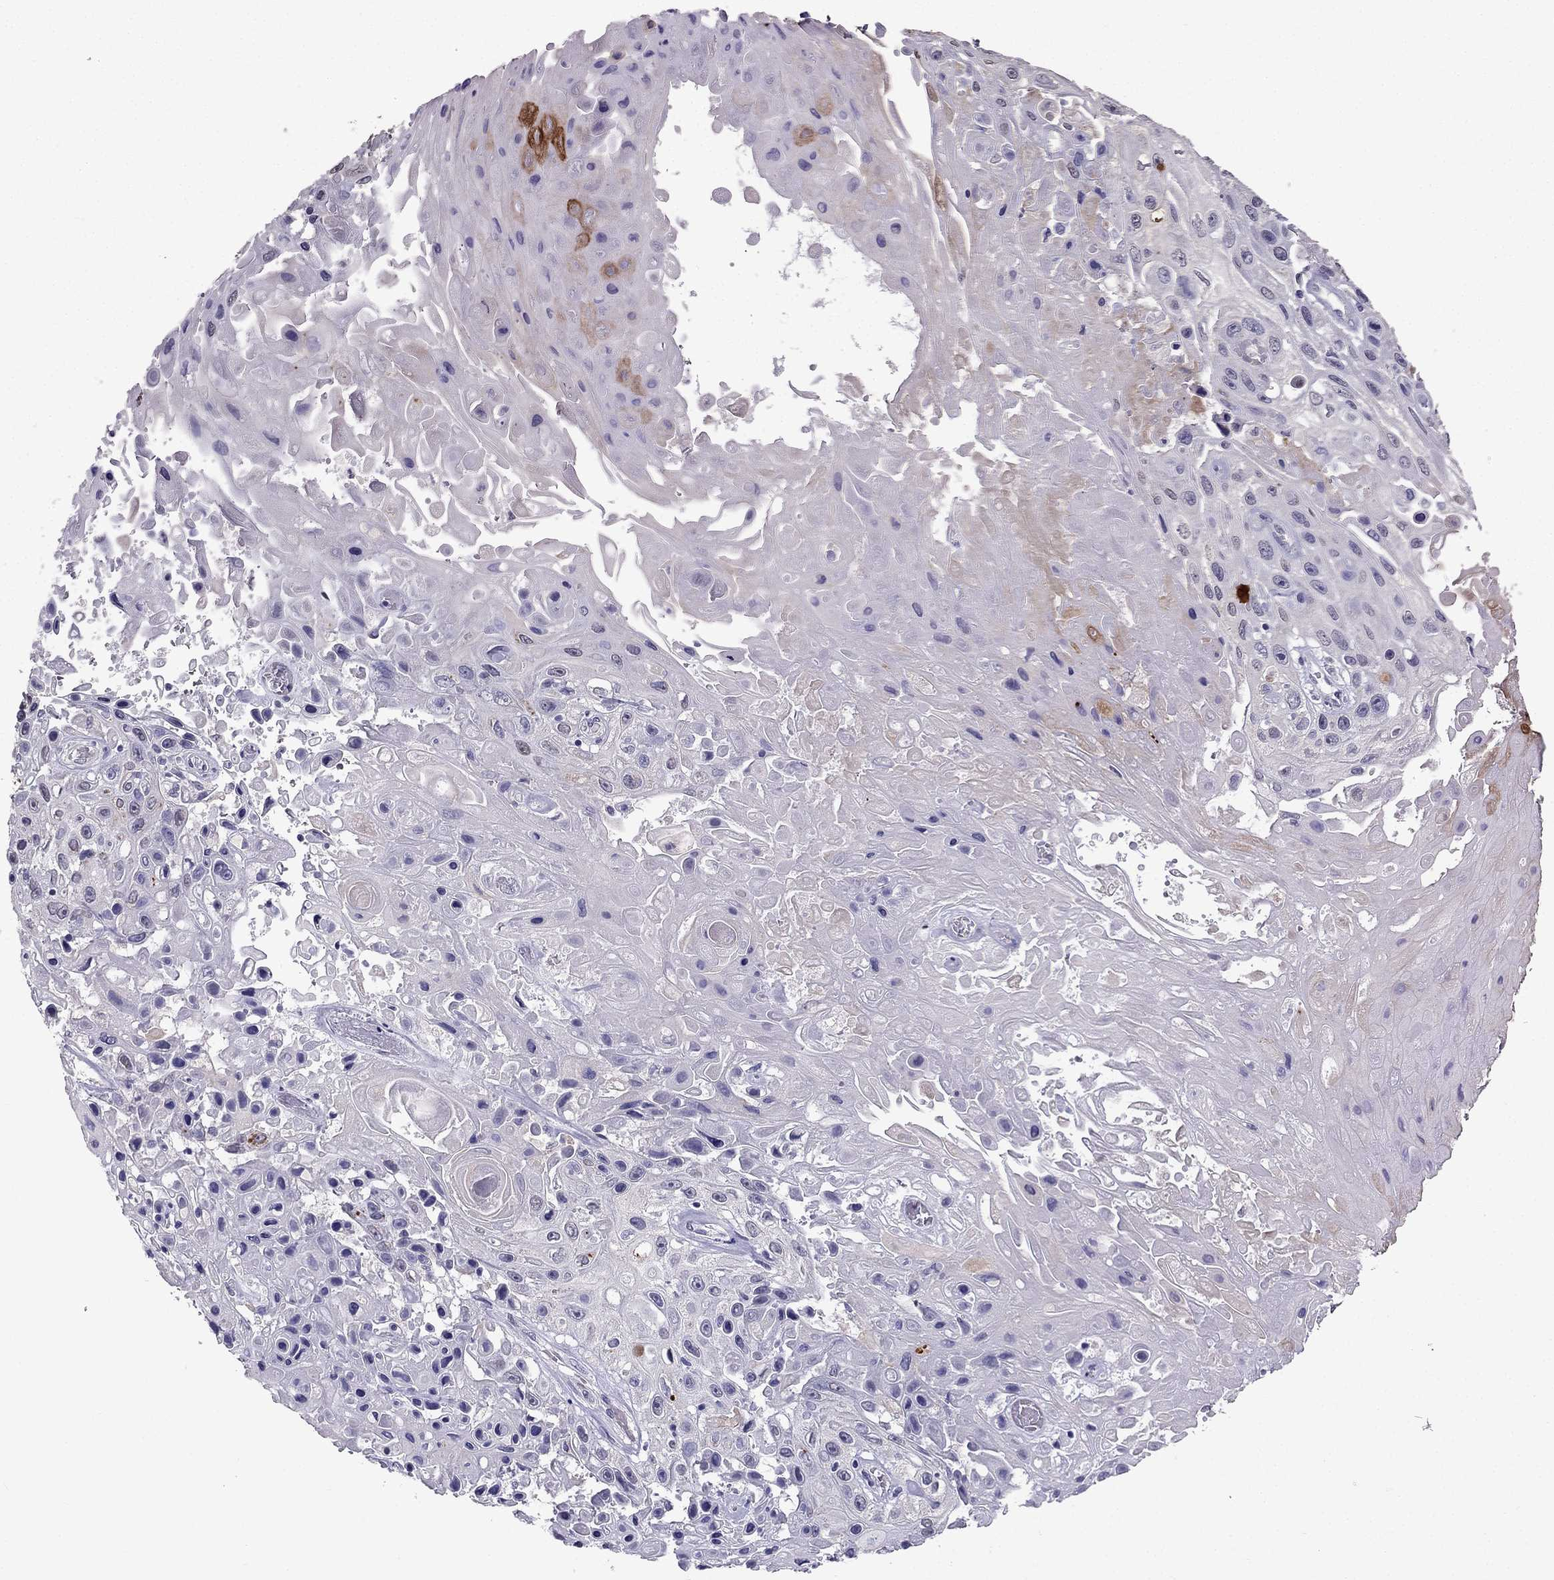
{"staining": {"intensity": "negative", "quantity": "none", "location": "none"}, "tissue": "skin cancer", "cell_type": "Tumor cells", "image_type": "cancer", "snomed": [{"axis": "morphology", "description": "Squamous cell carcinoma, NOS"}, {"axis": "topography", "description": "Skin"}], "caption": "Tumor cells show no significant staining in skin cancer.", "gene": "SCG5", "patient": {"sex": "male", "age": 82}}